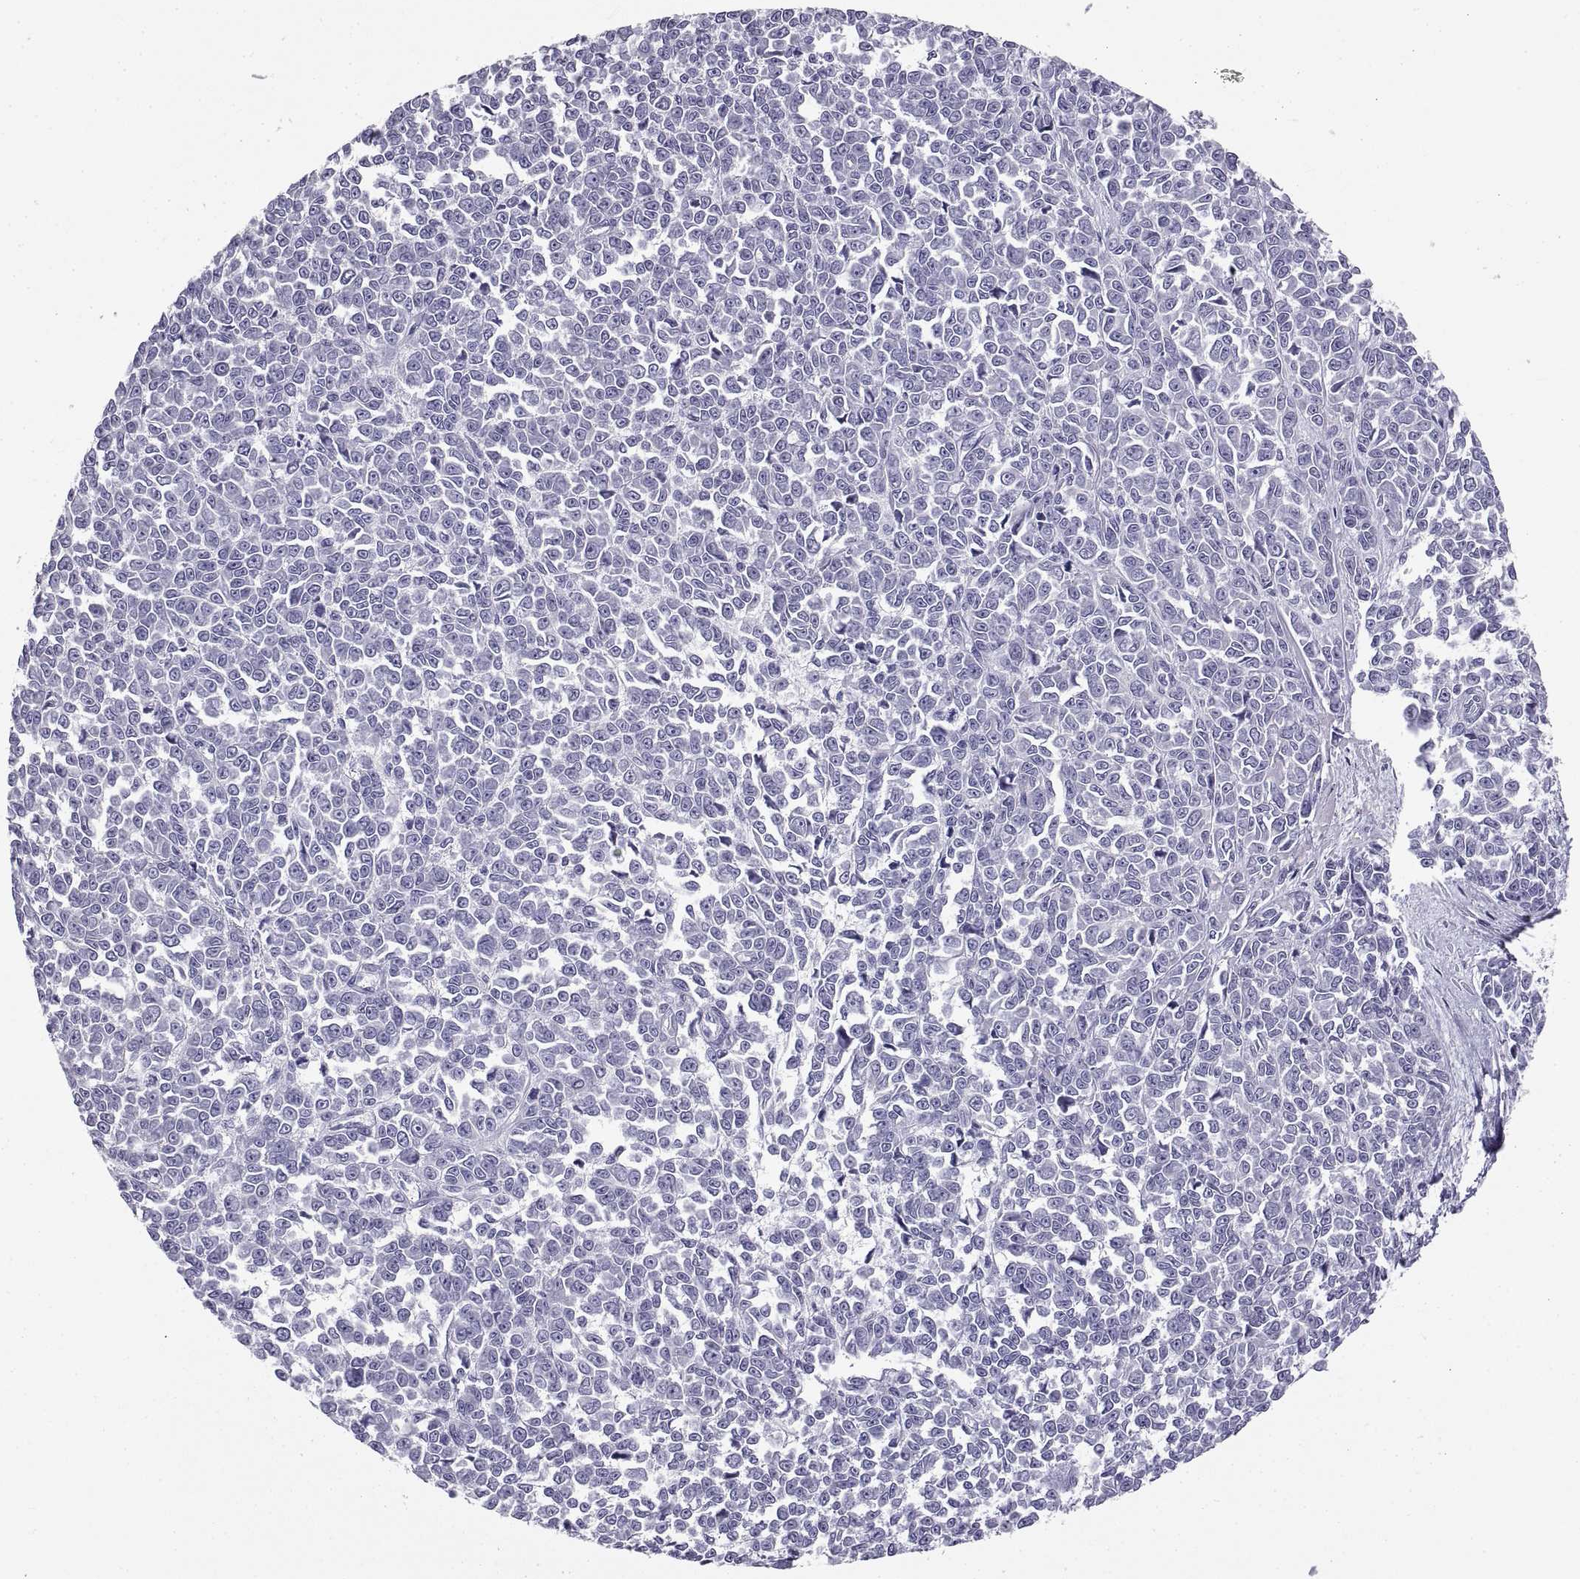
{"staining": {"intensity": "negative", "quantity": "none", "location": "none"}, "tissue": "melanoma", "cell_type": "Tumor cells", "image_type": "cancer", "snomed": [{"axis": "morphology", "description": "Malignant melanoma, NOS"}, {"axis": "topography", "description": "Skin"}], "caption": "A photomicrograph of human malignant melanoma is negative for staining in tumor cells.", "gene": "RLBP1", "patient": {"sex": "female", "age": 95}}